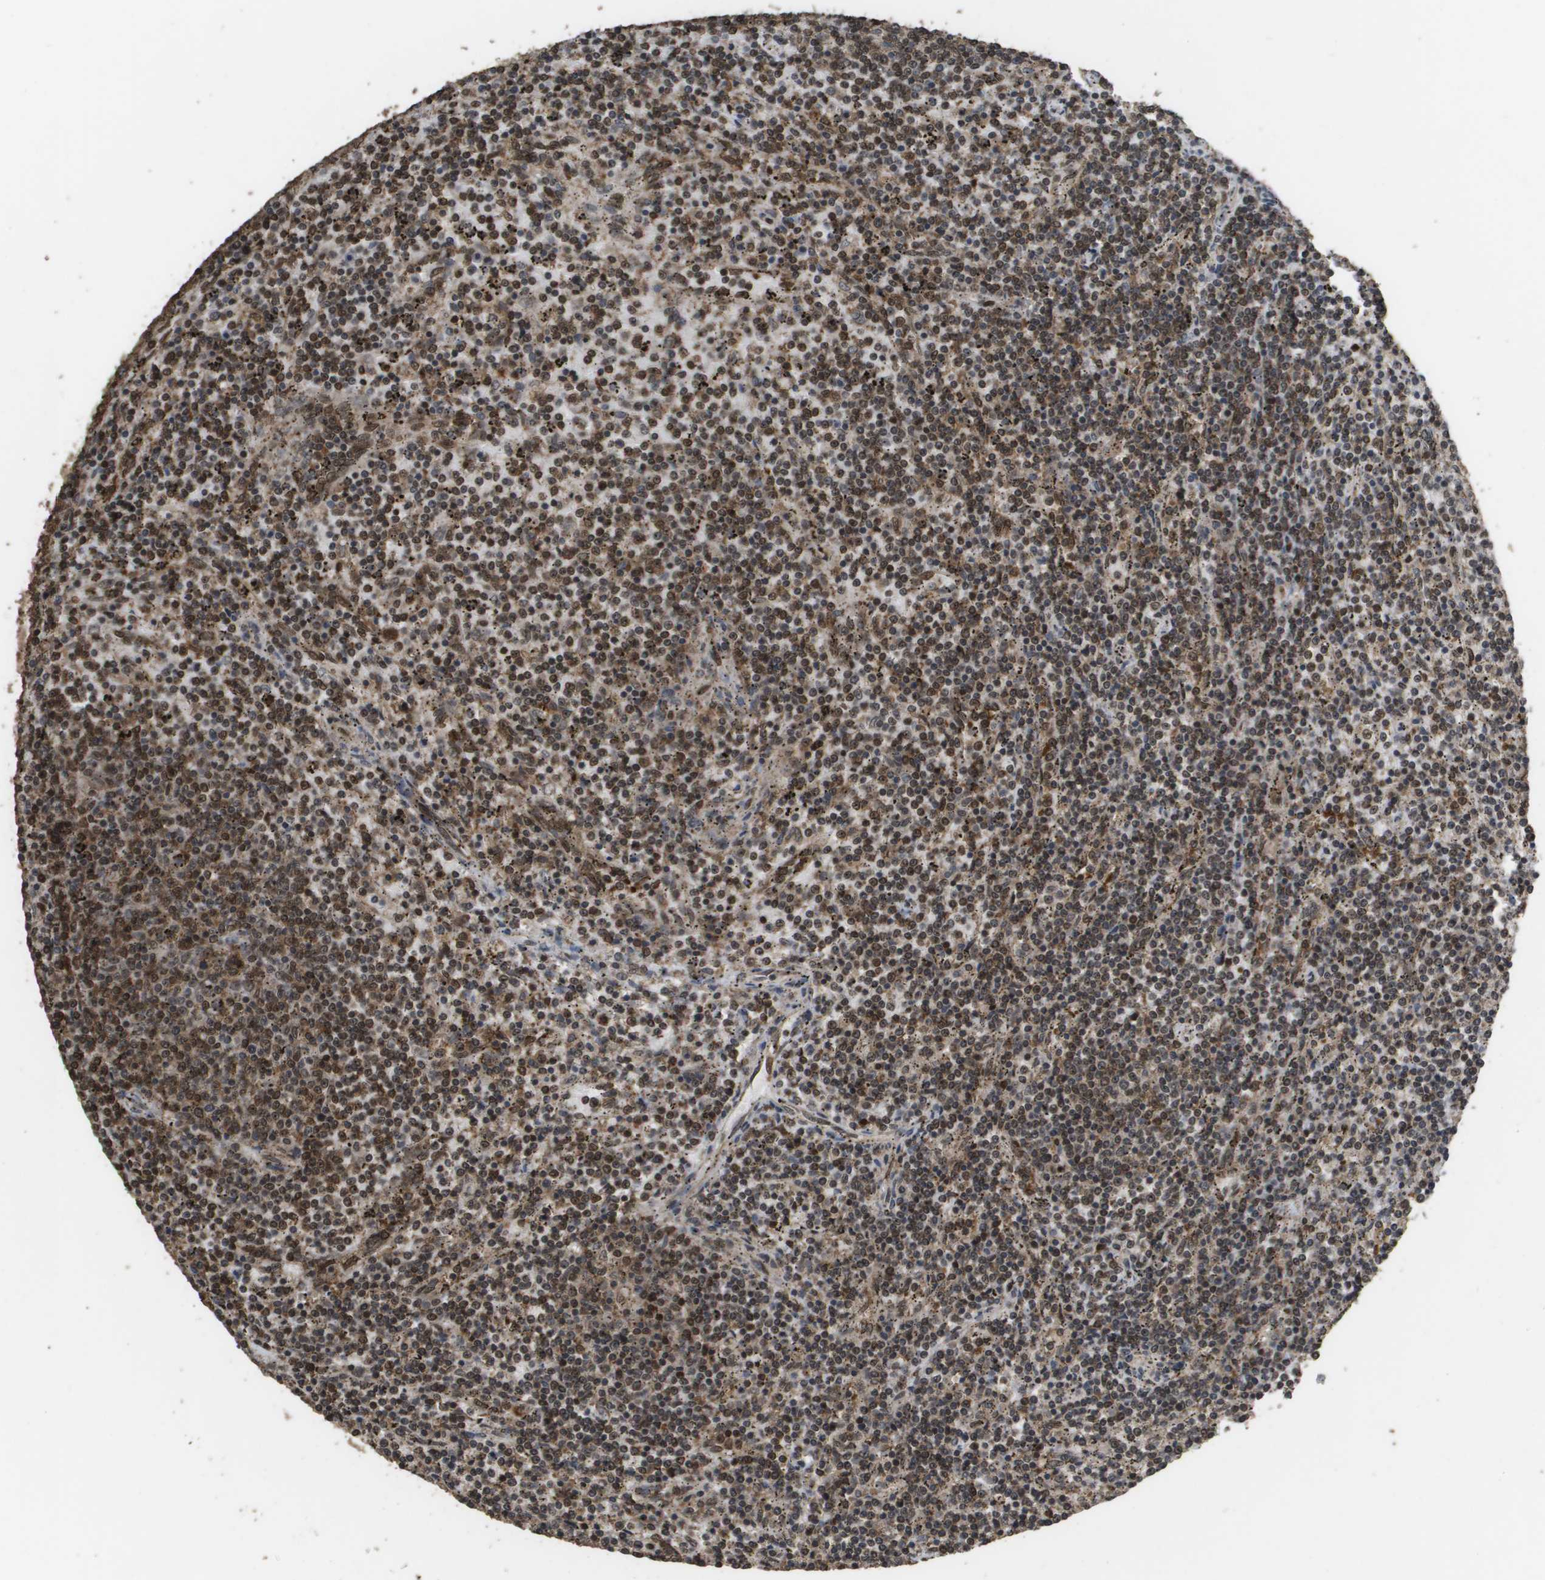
{"staining": {"intensity": "moderate", "quantity": ">75%", "location": "cytoplasmic/membranous,nuclear"}, "tissue": "lymphoma", "cell_type": "Tumor cells", "image_type": "cancer", "snomed": [{"axis": "morphology", "description": "Malignant lymphoma, non-Hodgkin's type, Low grade"}, {"axis": "topography", "description": "Spleen"}], "caption": "This image displays immunohistochemistry staining of malignant lymphoma, non-Hodgkin's type (low-grade), with medium moderate cytoplasmic/membranous and nuclear positivity in about >75% of tumor cells.", "gene": "AXIN2", "patient": {"sex": "female", "age": 50}}